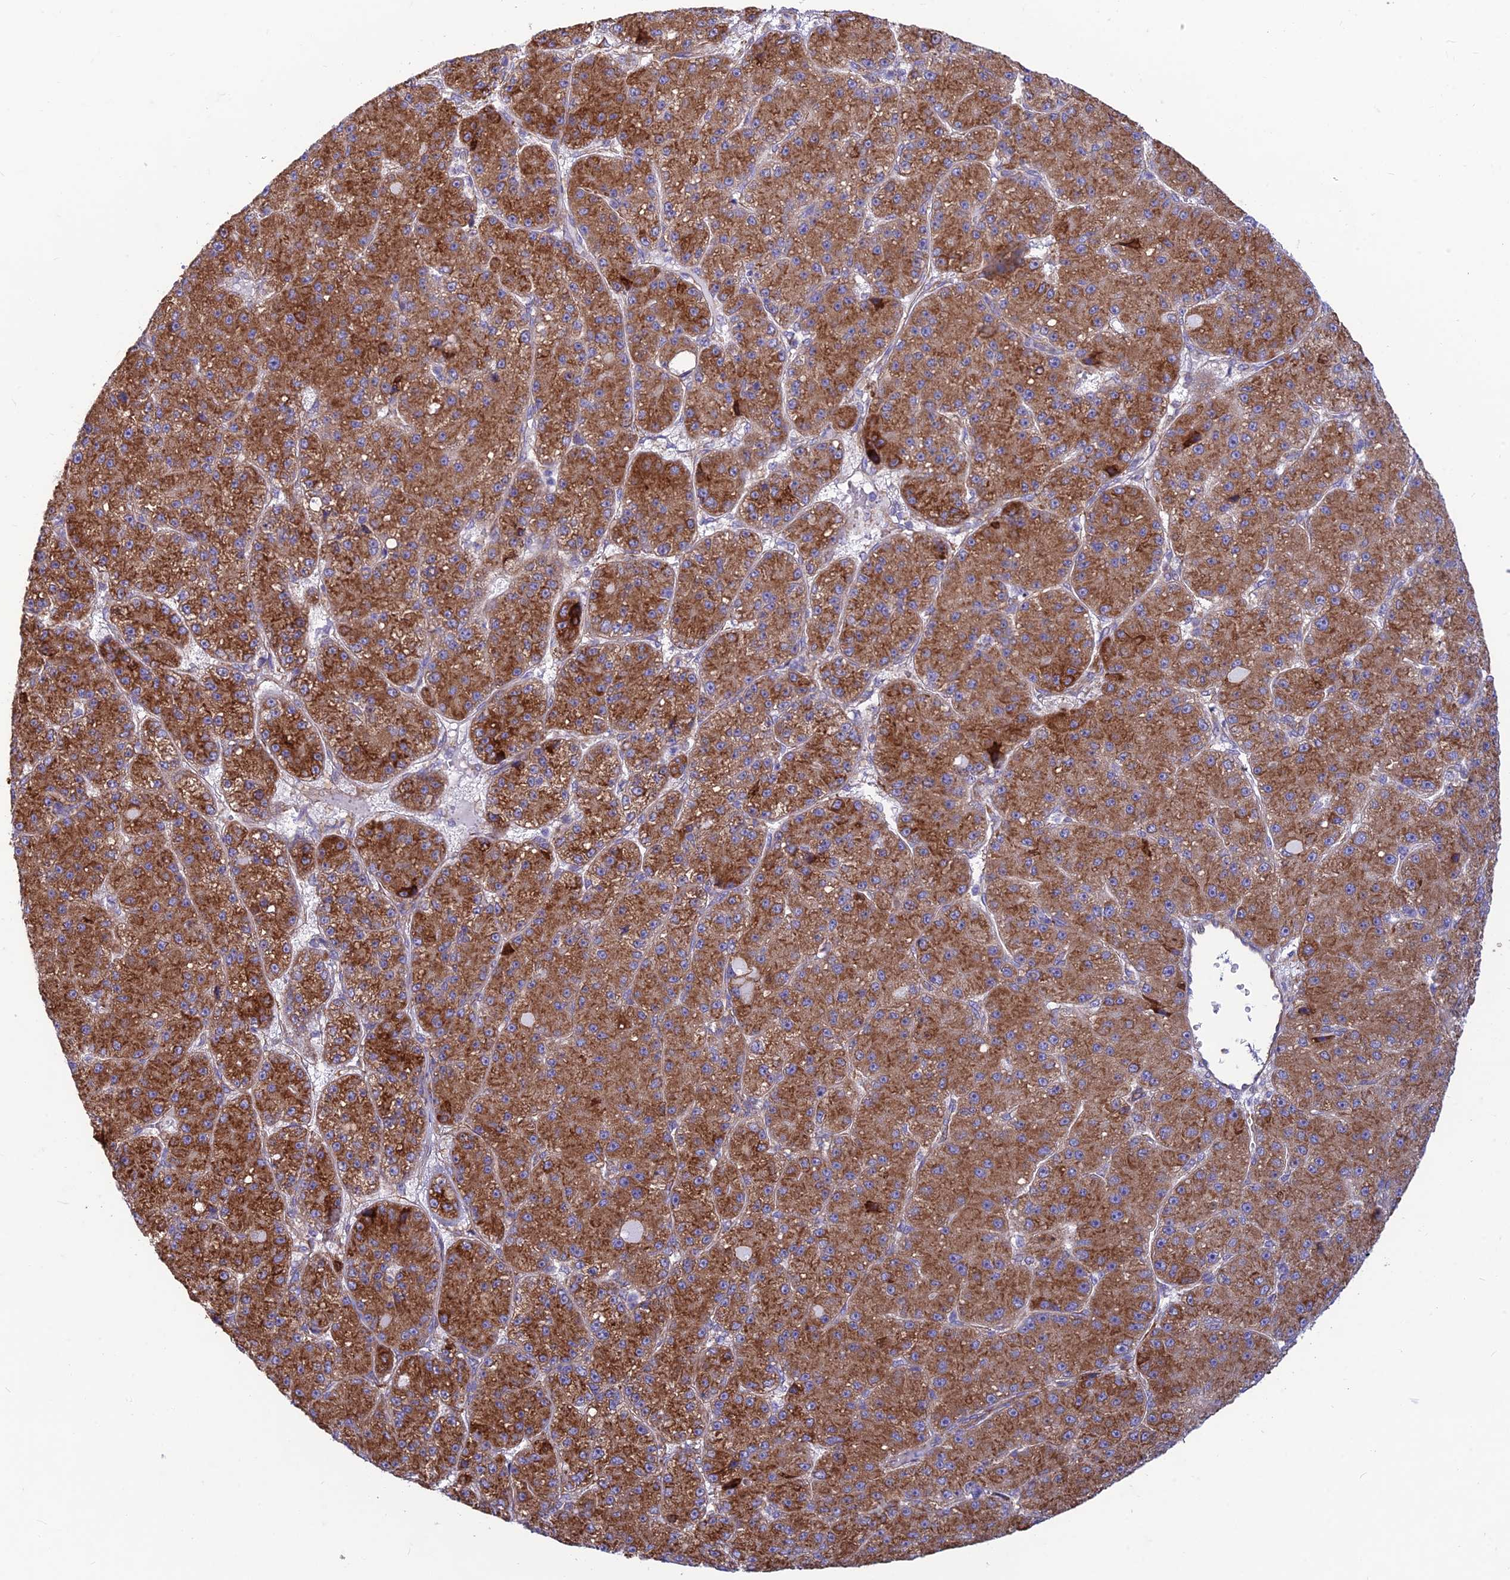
{"staining": {"intensity": "moderate", "quantity": ">75%", "location": "cytoplasmic/membranous"}, "tissue": "liver cancer", "cell_type": "Tumor cells", "image_type": "cancer", "snomed": [{"axis": "morphology", "description": "Carcinoma, Hepatocellular, NOS"}, {"axis": "topography", "description": "Liver"}], "caption": "Immunohistochemical staining of human liver cancer exhibits medium levels of moderate cytoplasmic/membranous protein staining in approximately >75% of tumor cells.", "gene": "RPL17-C18orf32", "patient": {"sex": "male", "age": 67}}